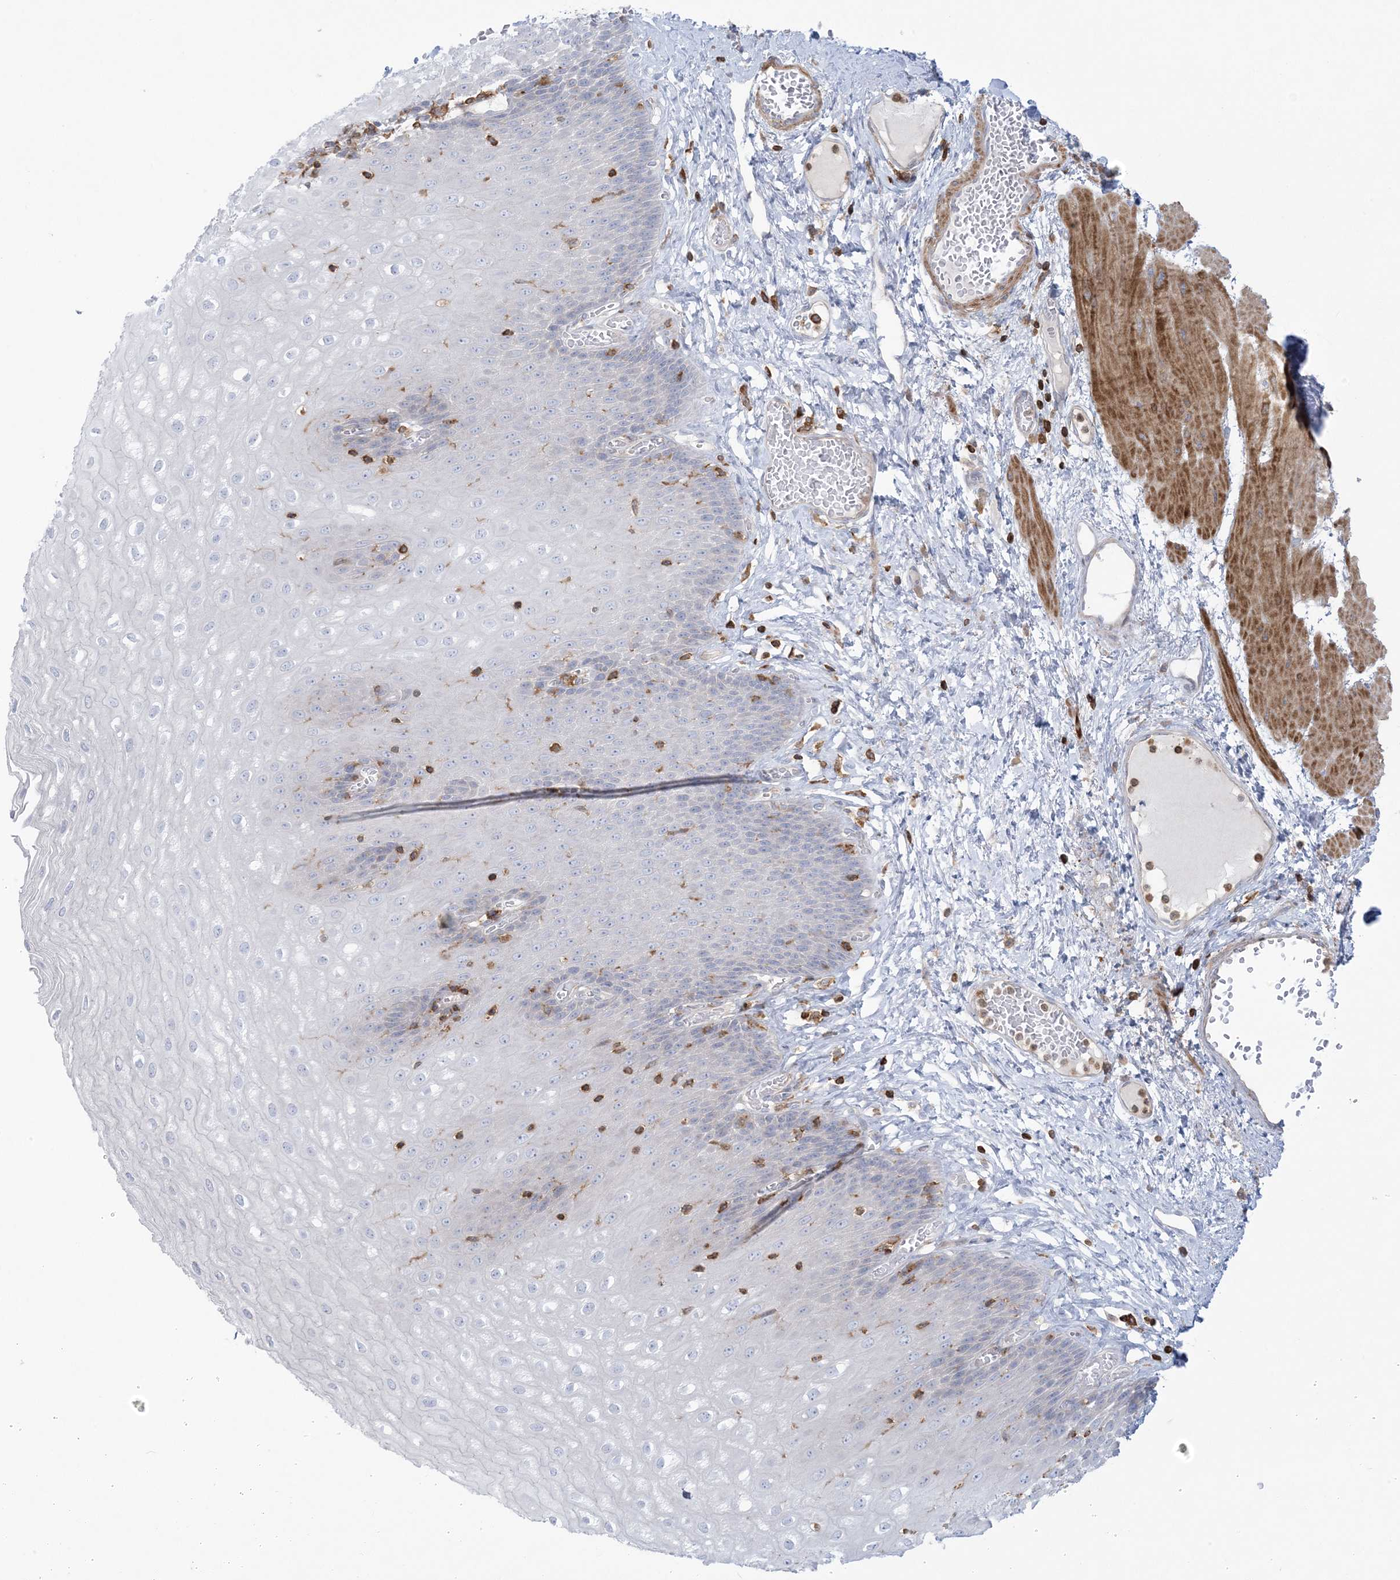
{"staining": {"intensity": "negative", "quantity": "none", "location": "none"}, "tissue": "esophagus", "cell_type": "Squamous epithelial cells", "image_type": "normal", "snomed": [{"axis": "morphology", "description": "Normal tissue, NOS"}, {"axis": "topography", "description": "Esophagus"}], "caption": "DAB immunohistochemical staining of benign human esophagus demonstrates no significant expression in squamous epithelial cells. Brightfield microscopy of IHC stained with DAB (3,3'-diaminobenzidine) (brown) and hematoxylin (blue), captured at high magnification.", "gene": "ARHGAP30", "patient": {"sex": "male", "age": 60}}